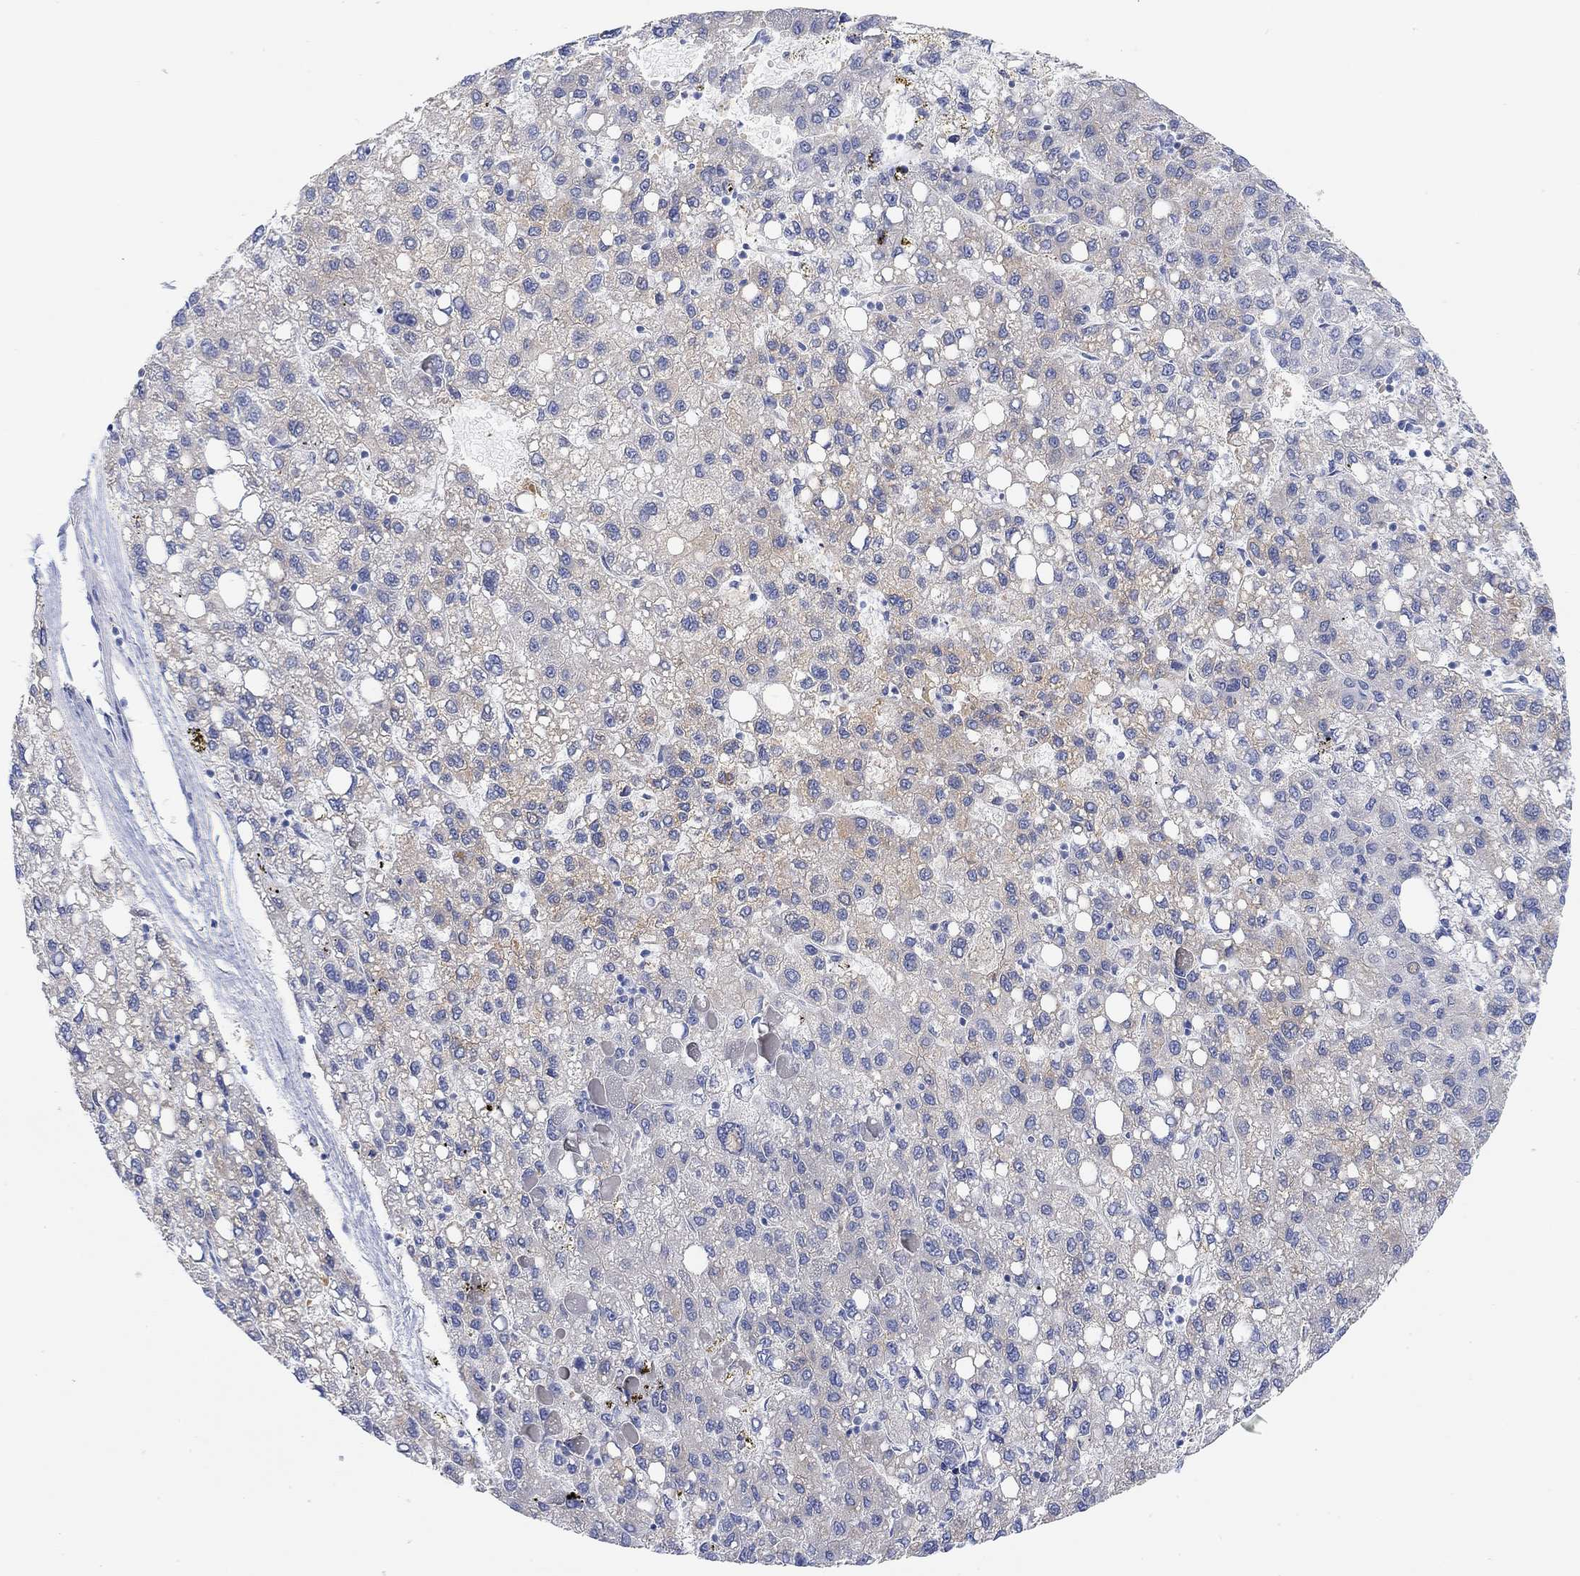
{"staining": {"intensity": "weak", "quantity": "<25%", "location": "cytoplasmic/membranous"}, "tissue": "liver cancer", "cell_type": "Tumor cells", "image_type": "cancer", "snomed": [{"axis": "morphology", "description": "Carcinoma, Hepatocellular, NOS"}, {"axis": "topography", "description": "Liver"}], "caption": "High power microscopy photomicrograph of an immunohistochemistry (IHC) histopathology image of hepatocellular carcinoma (liver), revealing no significant staining in tumor cells. The staining was performed using DAB to visualize the protein expression in brown, while the nuclei were stained in blue with hematoxylin (Magnification: 20x).", "gene": "RGS1", "patient": {"sex": "female", "age": 82}}